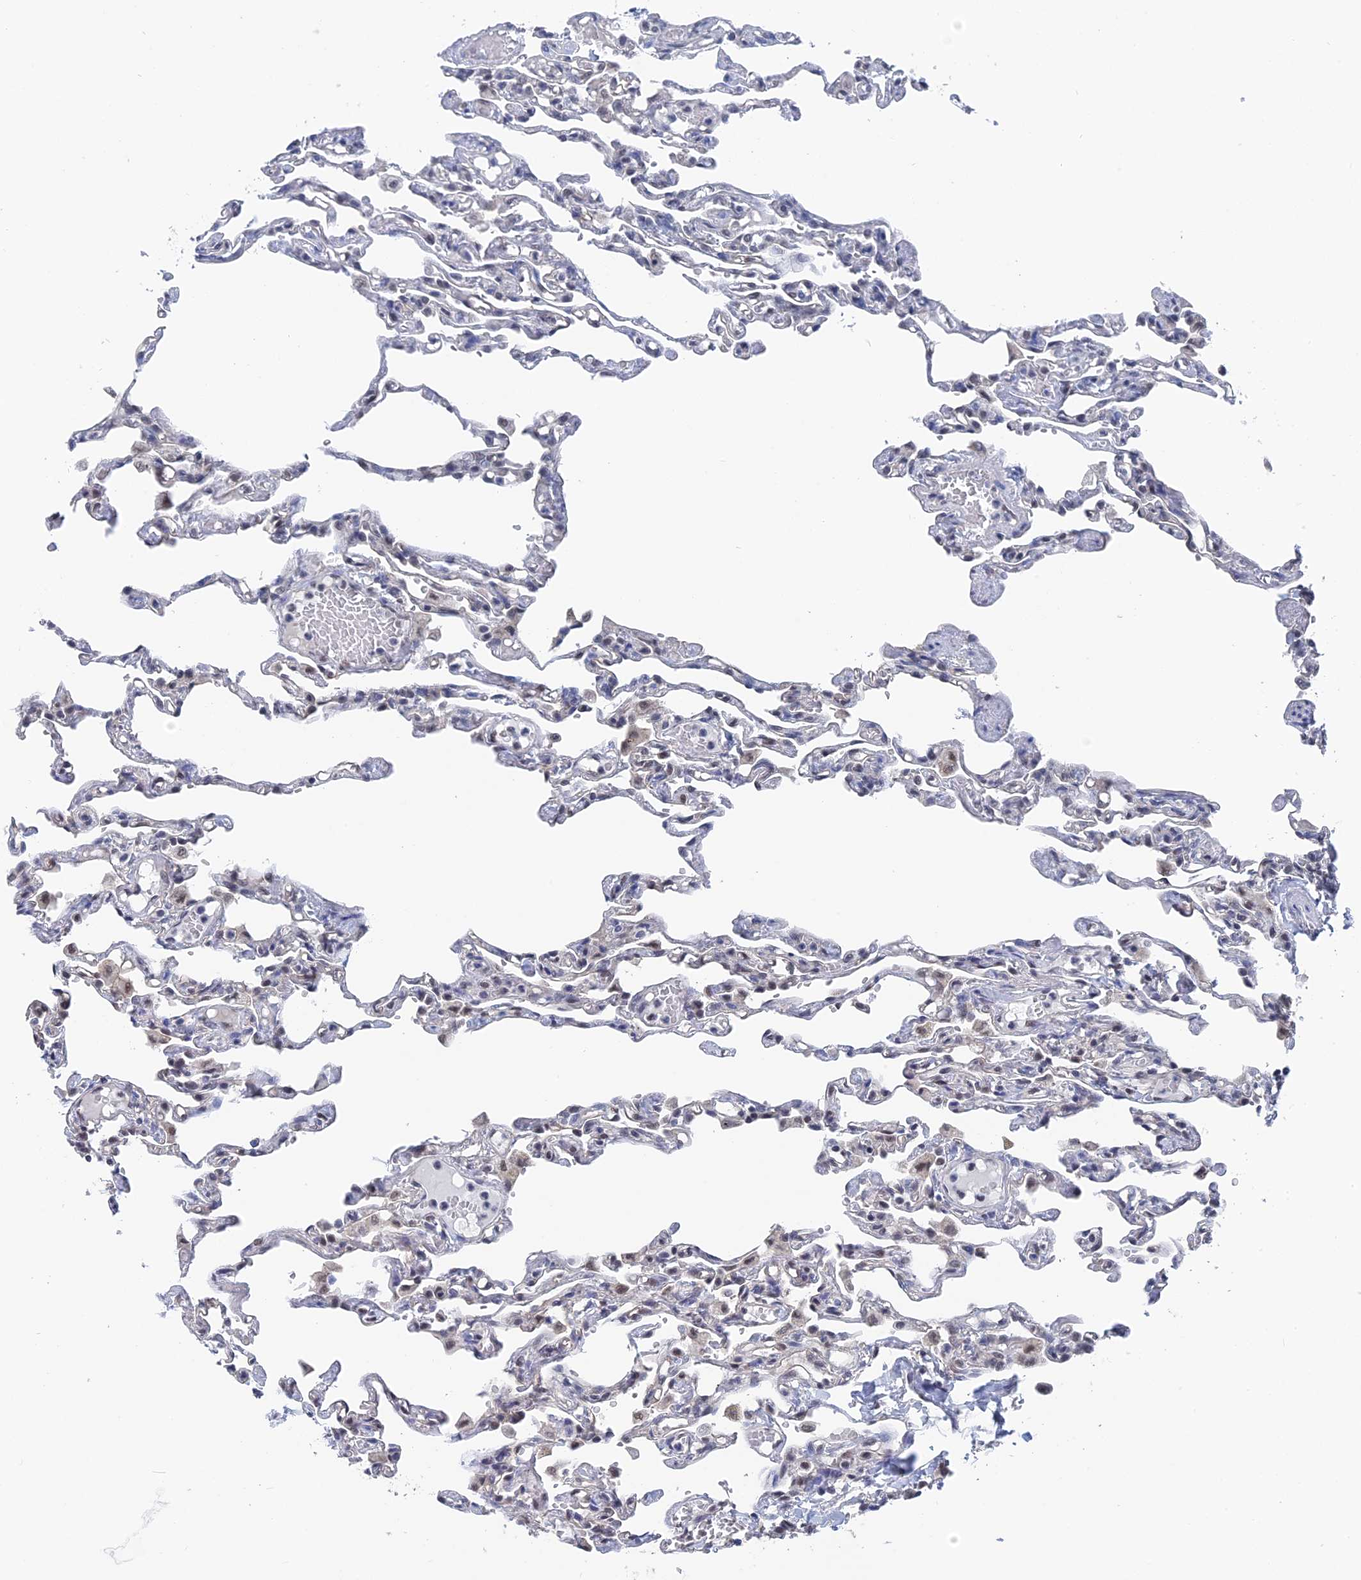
{"staining": {"intensity": "weak", "quantity": "<25%", "location": "nuclear"}, "tissue": "lung", "cell_type": "Alveolar cells", "image_type": "normal", "snomed": [{"axis": "morphology", "description": "Normal tissue, NOS"}, {"axis": "topography", "description": "Lung"}], "caption": "Alveolar cells show no significant staining in normal lung. (DAB (3,3'-diaminobenzidine) IHC visualized using brightfield microscopy, high magnification).", "gene": "TSSC4", "patient": {"sex": "male", "age": 21}}